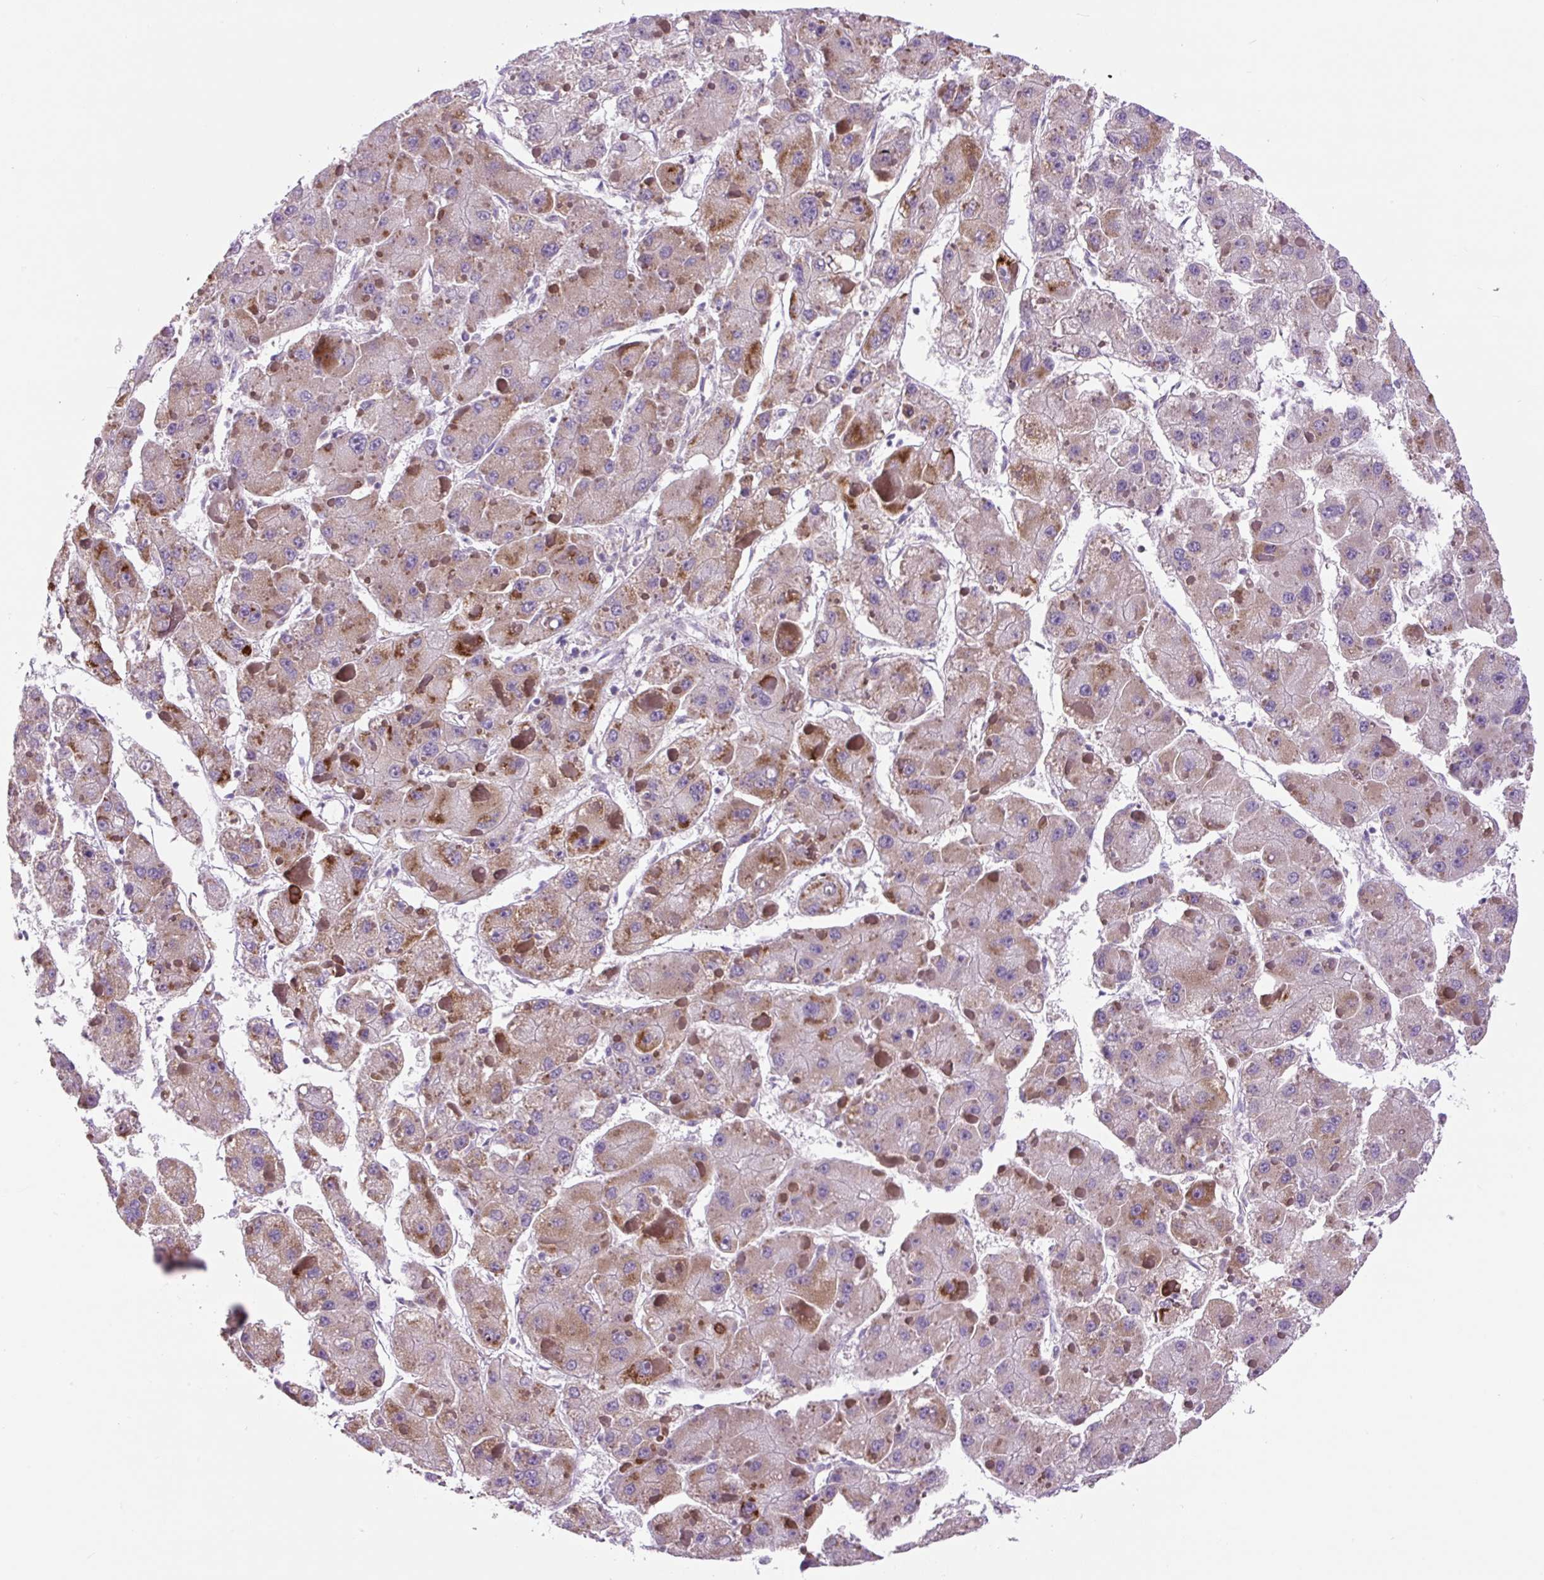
{"staining": {"intensity": "moderate", "quantity": "25%-75%", "location": "cytoplasmic/membranous"}, "tissue": "liver cancer", "cell_type": "Tumor cells", "image_type": "cancer", "snomed": [{"axis": "morphology", "description": "Carcinoma, Hepatocellular, NOS"}, {"axis": "topography", "description": "Liver"}], "caption": "The micrograph shows staining of liver cancer (hepatocellular carcinoma), revealing moderate cytoplasmic/membranous protein positivity (brown color) within tumor cells. (DAB (3,3'-diaminobenzidine) IHC with brightfield microscopy, high magnification).", "gene": "OGDHL", "patient": {"sex": "female", "age": 73}}